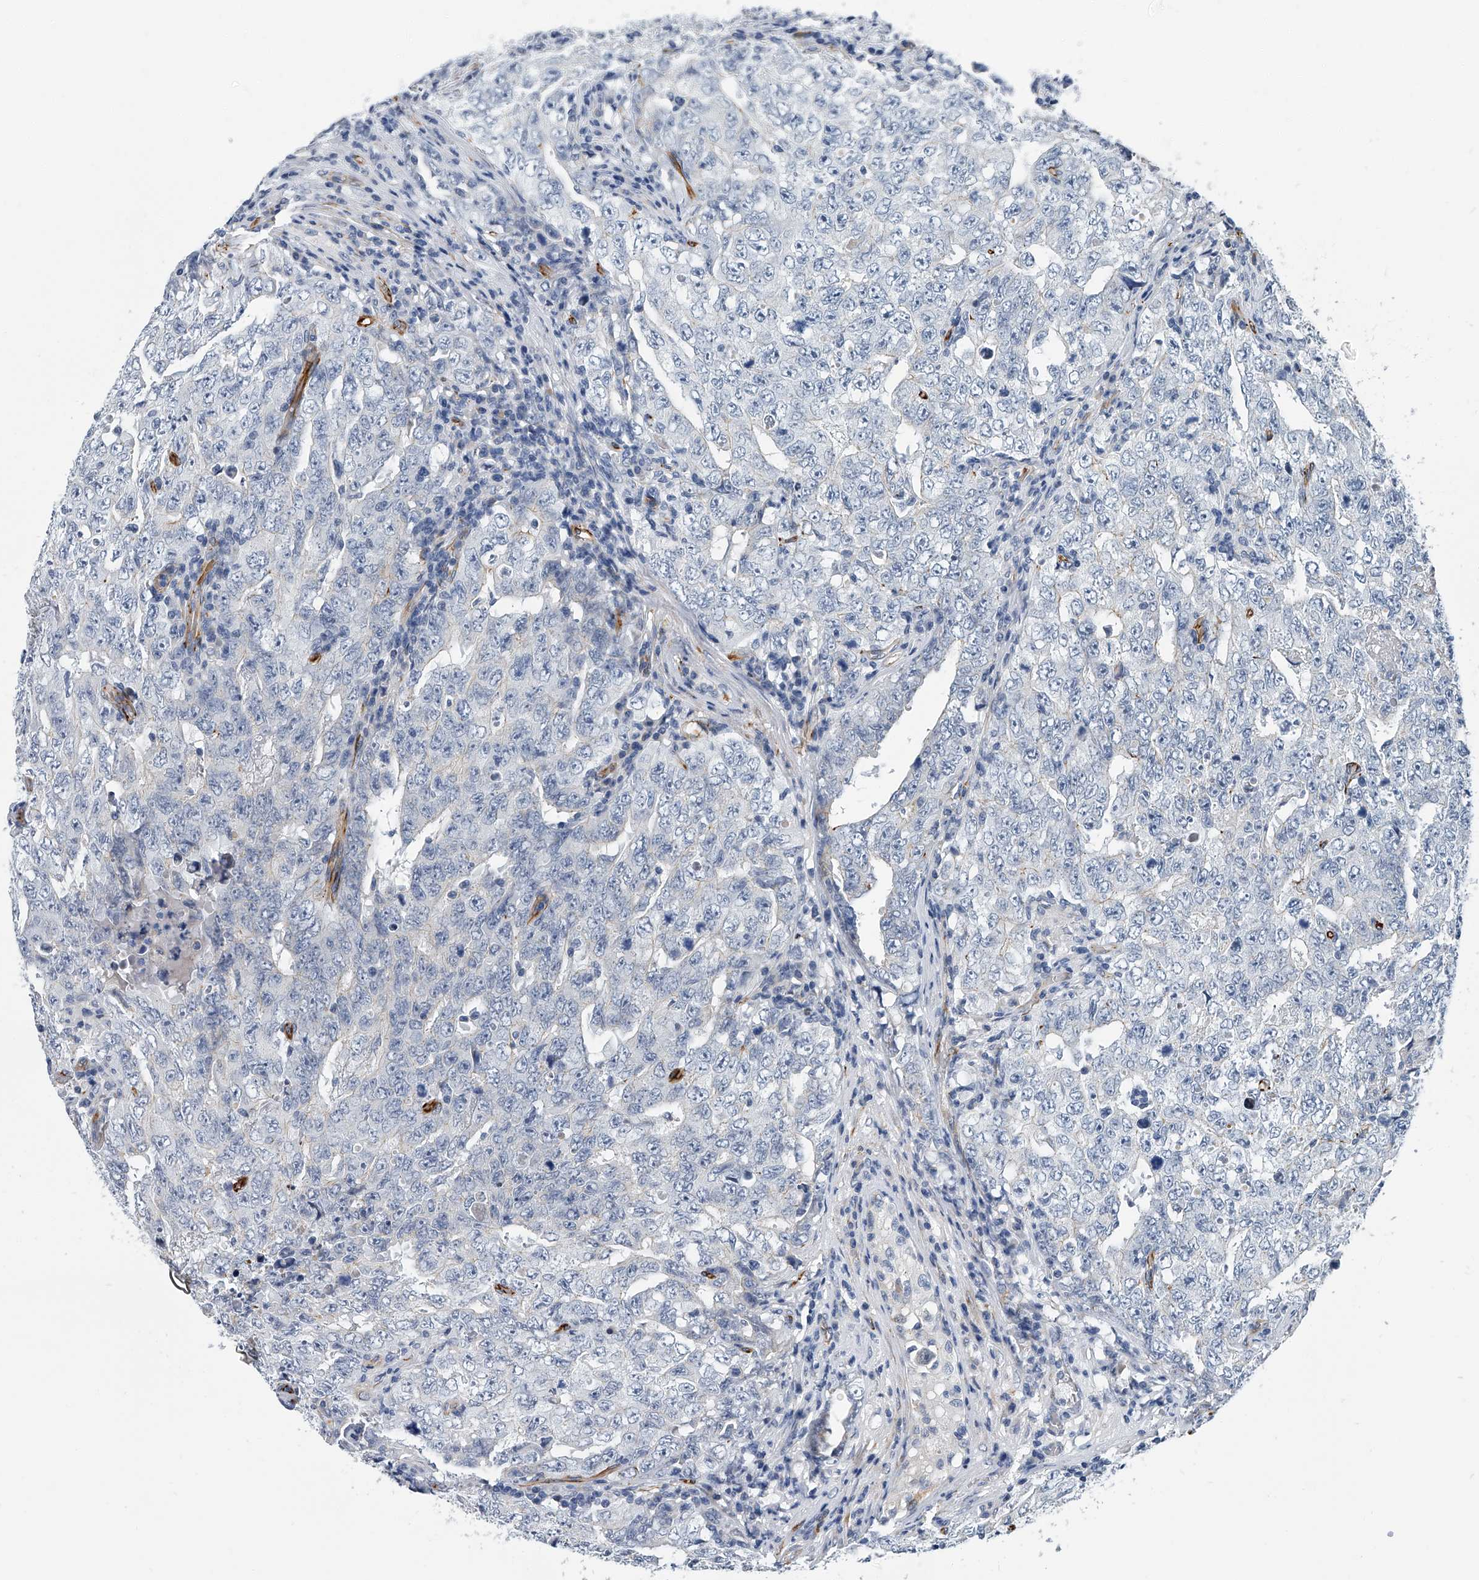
{"staining": {"intensity": "negative", "quantity": "none", "location": "none"}, "tissue": "testis cancer", "cell_type": "Tumor cells", "image_type": "cancer", "snomed": [{"axis": "morphology", "description": "Carcinoma, Embryonal, NOS"}, {"axis": "topography", "description": "Testis"}], "caption": "This is an immunohistochemistry histopathology image of human testis cancer (embryonal carcinoma). There is no expression in tumor cells.", "gene": "KIRREL1", "patient": {"sex": "male", "age": 26}}